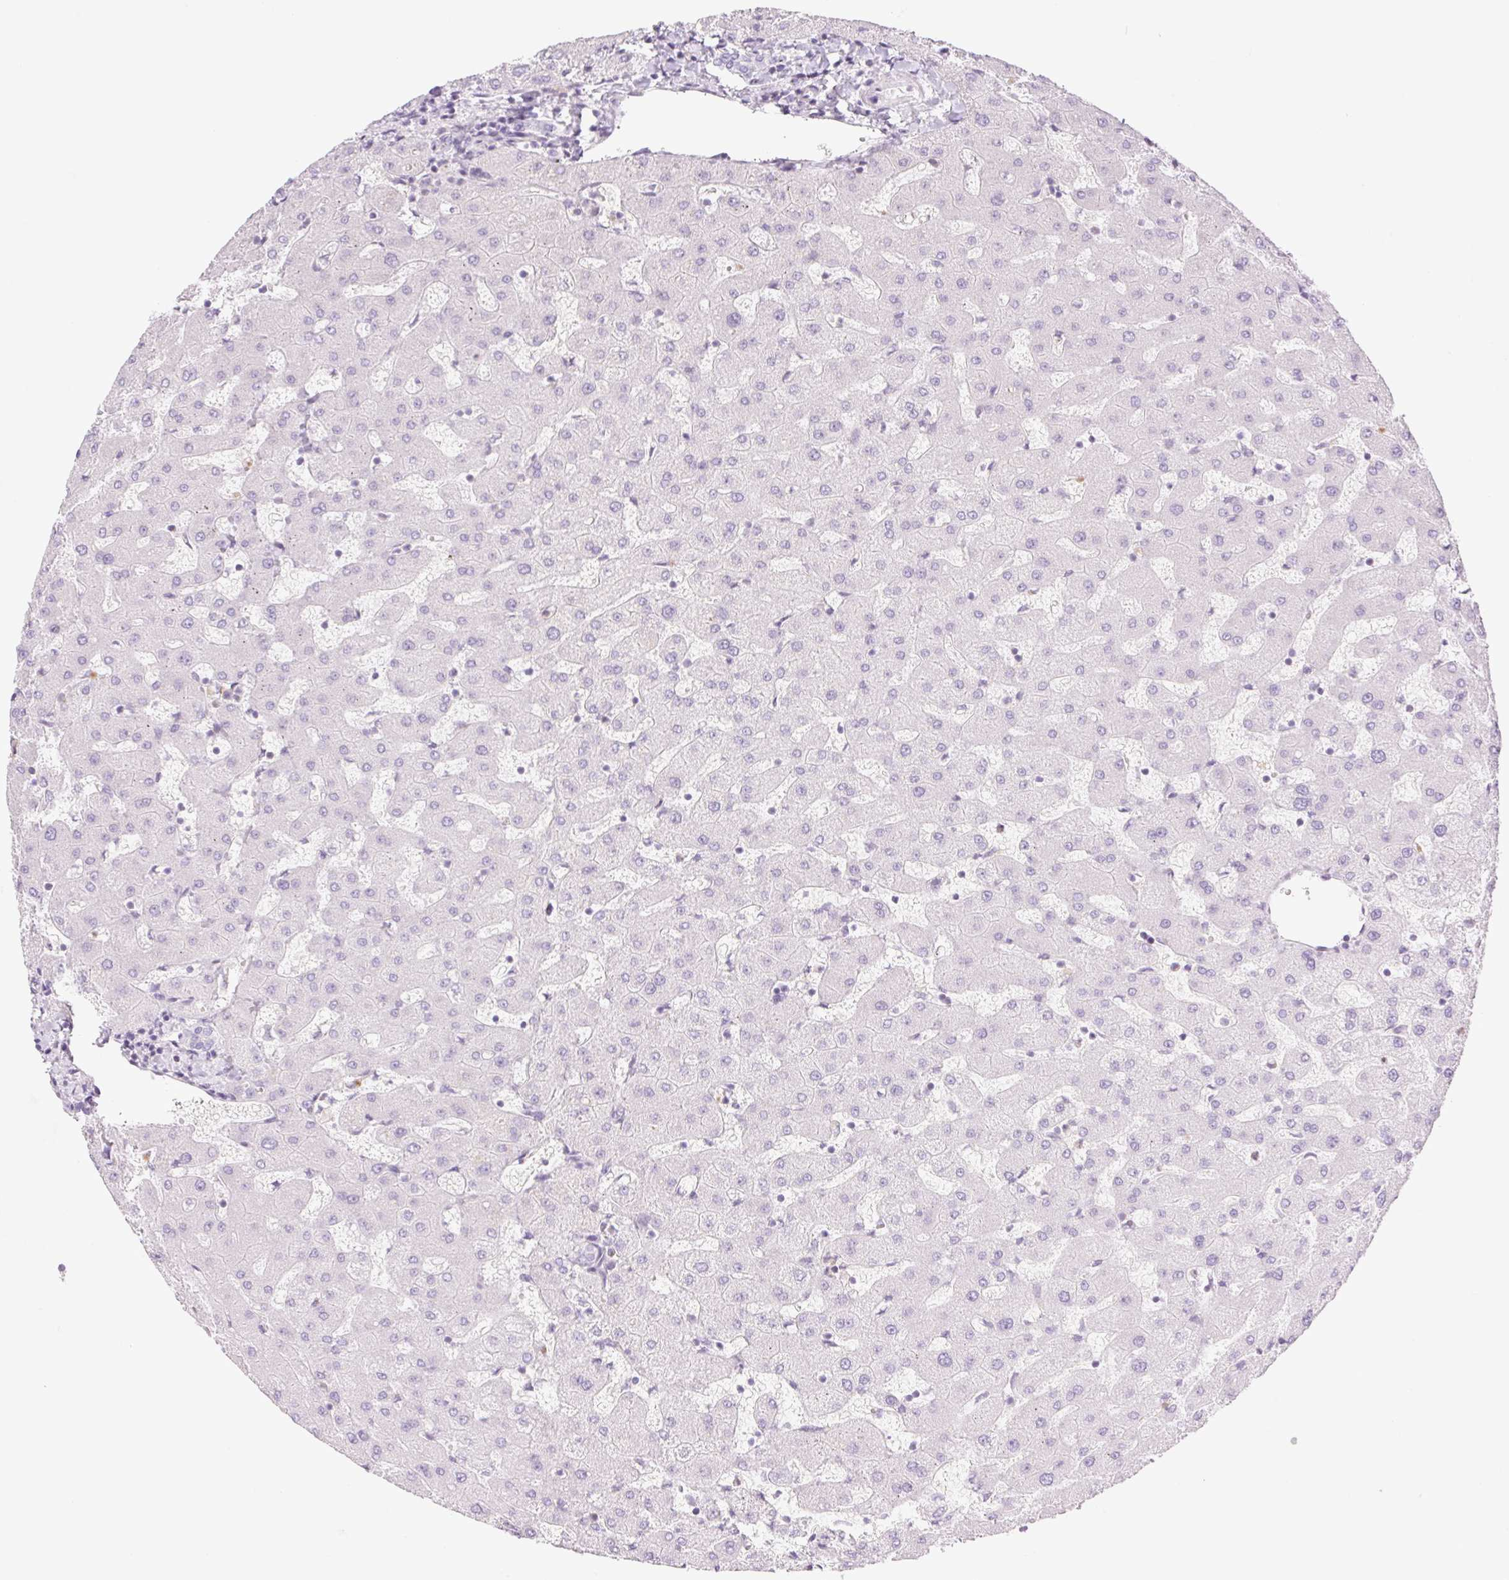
{"staining": {"intensity": "negative", "quantity": "none", "location": "none"}, "tissue": "liver", "cell_type": "Cholangiocytes", "image_type": "normal", "snomed": [{"axis": "morphology", "description": "Normal tissue, NOS"}, {"axis": "topography", "description": "Liver"}], "caption": "The micrograph demonstrates no significant expression in cholangiocytes of liver.", "gene": "TBX15", "patient": {"sex": "female", "age": 63}}